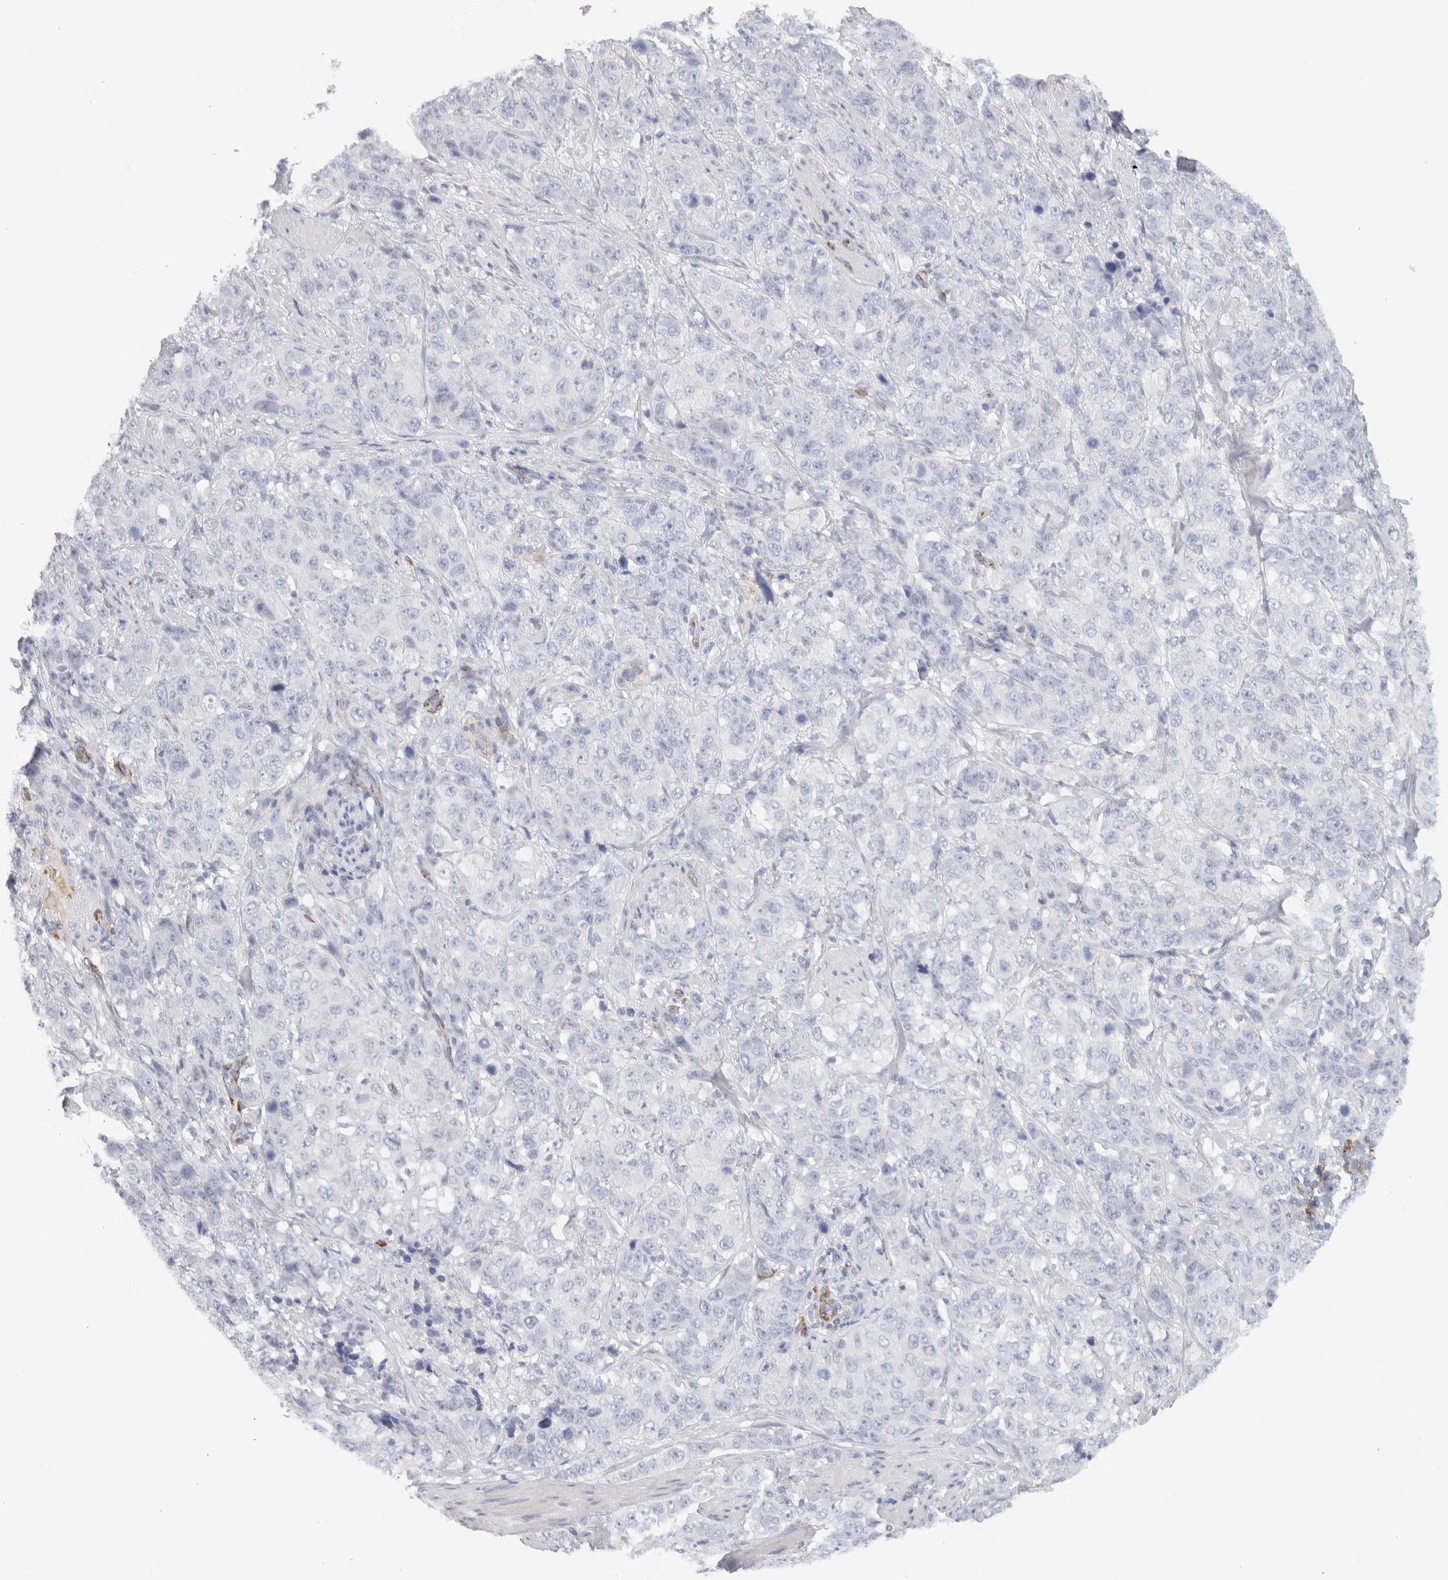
{"staining": {"intensity": "negative", "quantity": "none", "location": "none"}, "tissue": "stomach cancer", "cell_type": "Tumor cells", "image_type": "cancer", "snomed": [{"axis": "morphology", "description": "Adenocarcinoma, NOS"}, {"axis": "topography", "description": "Stomach"}], "caption": "The image exhibits no significant positivity in tumor cells of stomach adenocarcinoma.", "gene": "SEPTIN4", "patient": {"sex": "male", "age": 48}}